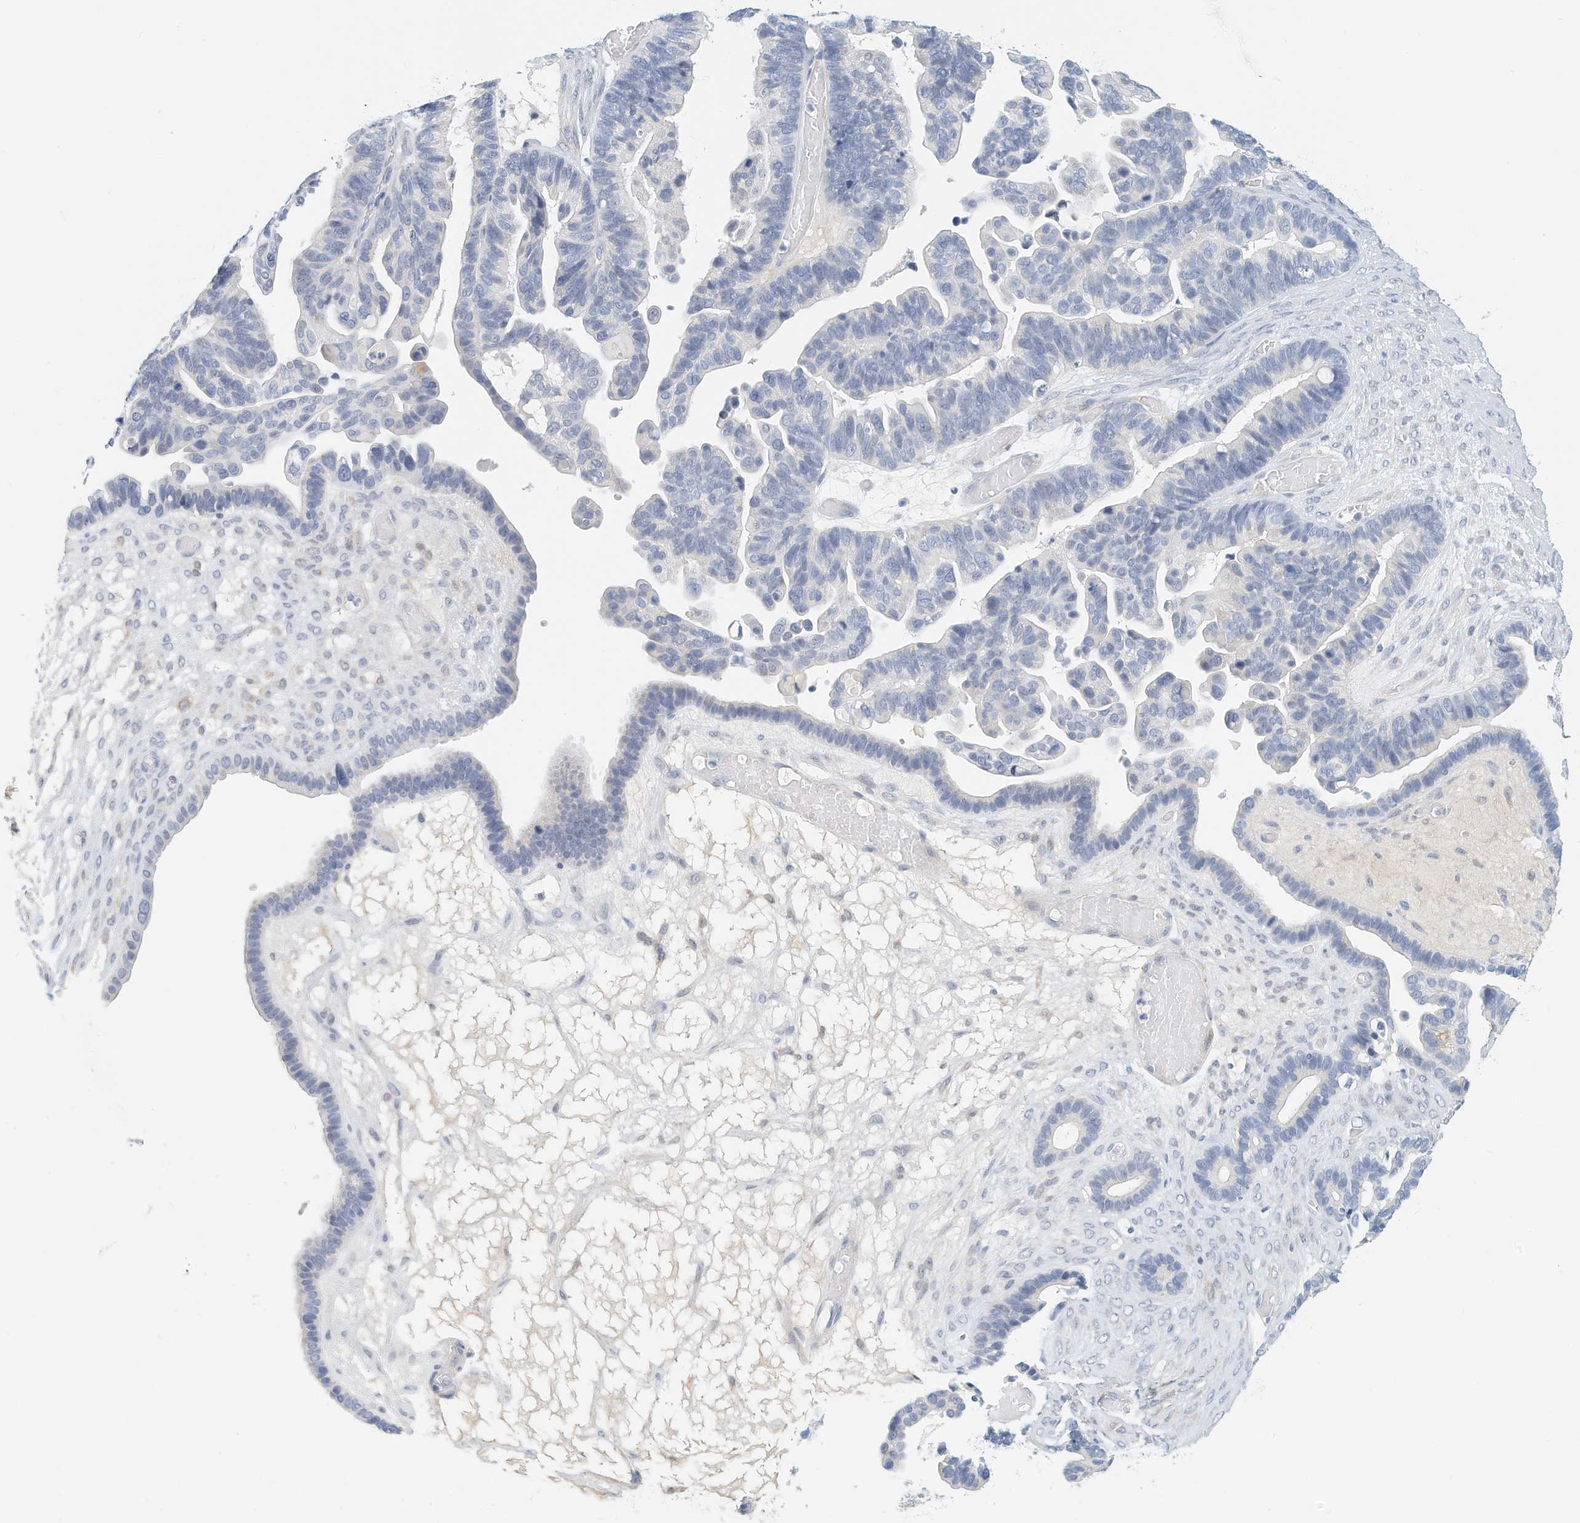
{"staining": {"intensity": "negative", "quantity": "none", "location": "none"}, "tissue": "ovarian cancer", "cell_type": "Tumor cells", "image_type": "cancer", "snomed": [{"axis": "morphology", "description": "Cystadenocarcinoma, serous, NOS"}, {"axis": "topography", "description": "Ovary"}], "caption": "IHC photomicrograph of human serous cystadenocarcinoma (ovarian) stained for a protein (brown), which demonstrates no expression in tumor cells. The staining is performed using DAB (3,3'-diaminobenzidine) brown chromogen with nuclei counter-stained in using hematoxylin.", "gene": "ARHGAP28", "patient": {"sex": "female", "age": 56}}